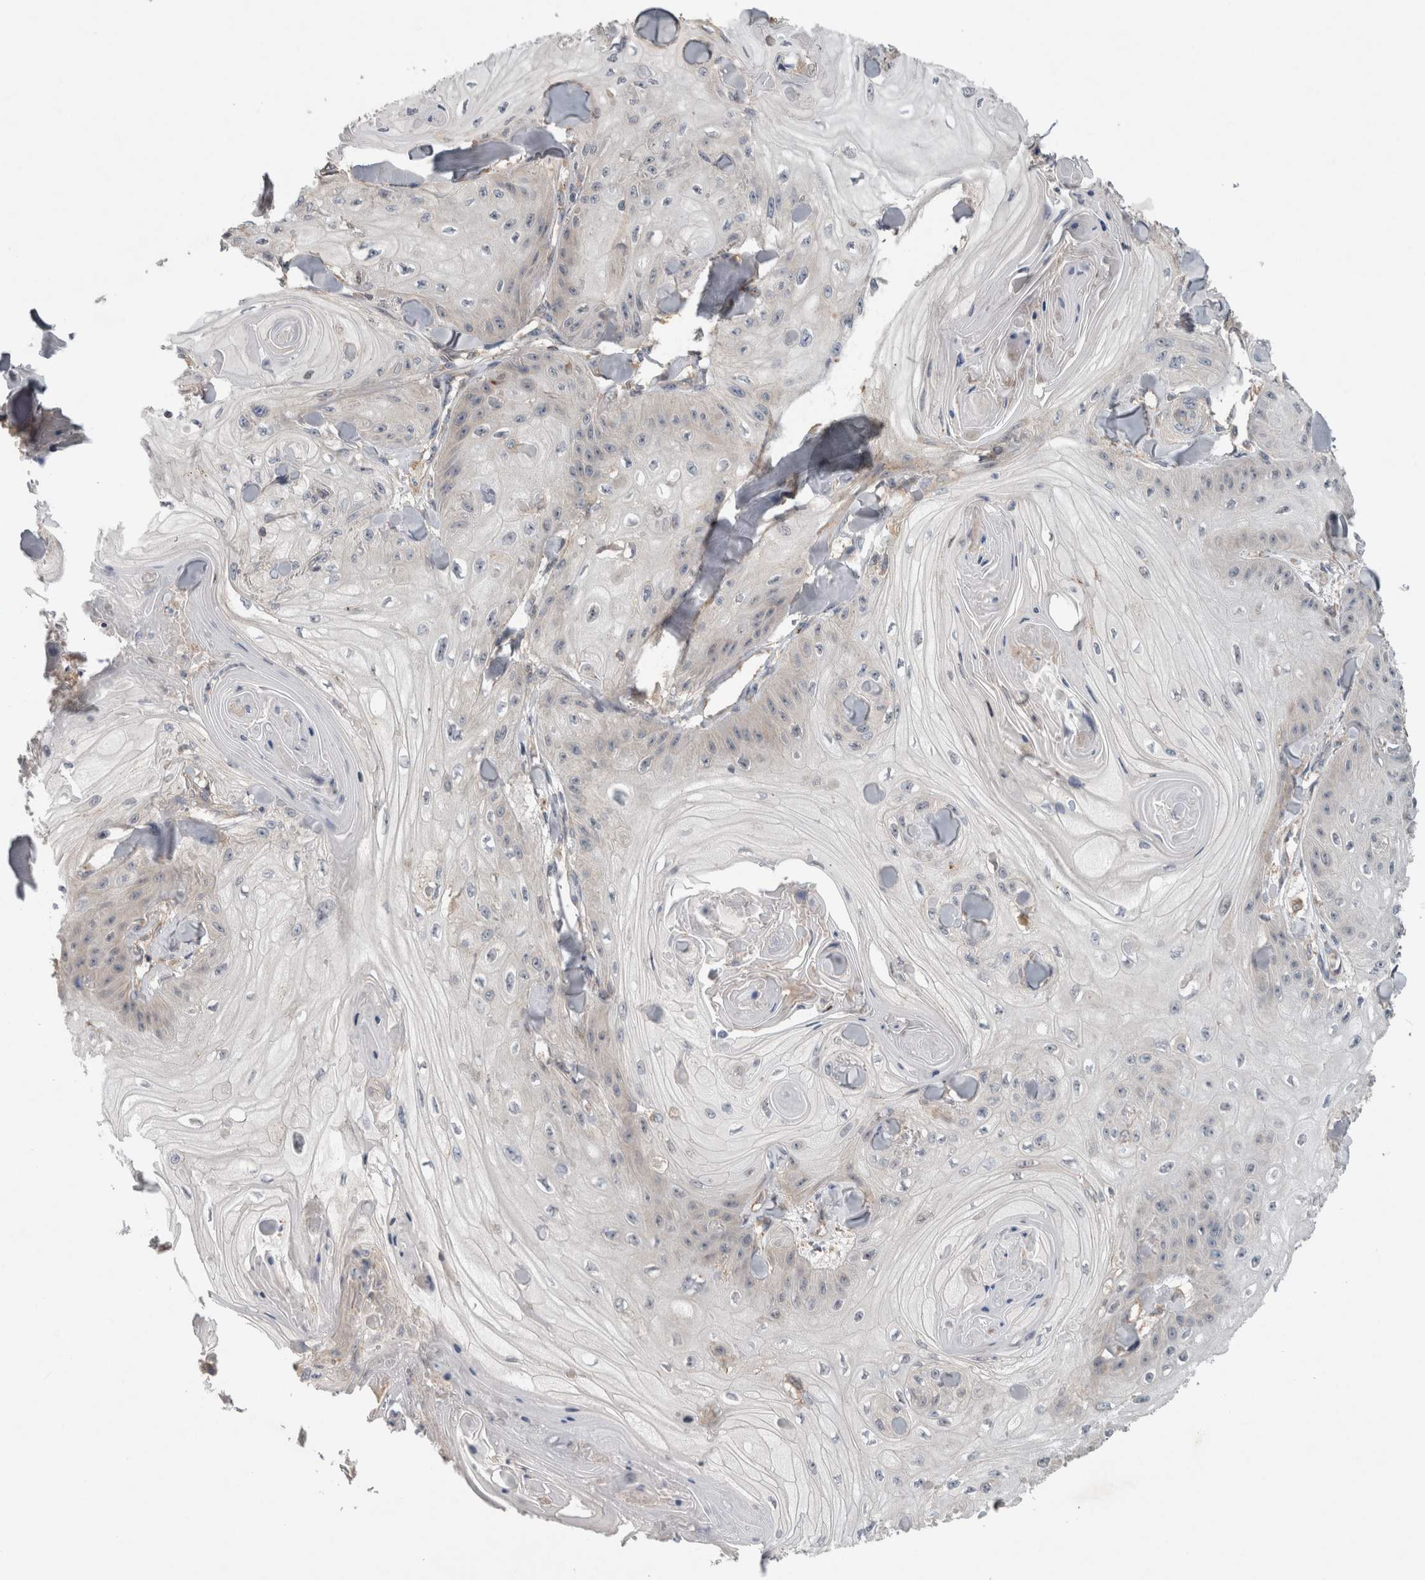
{"staining": {"intensity": "negative", "quantity": "none", "location": "none"}, "tissue": "skin cancer", "cell_type": "Tumor cells", "image_type": "cancer", "snomed": [{"axis": "morphology", "description": "Squamous cell carcinoma, NOS"}, {"axis": "topography", "description": "Skin"}], "caption": "Immunohistochemical staining of human skin cancer (squamous cell carcinoma) demonstrates no significant positivity in tumor cells.", "gene": "TARBP1", "patient": {"sex": "male", "age": 74}}